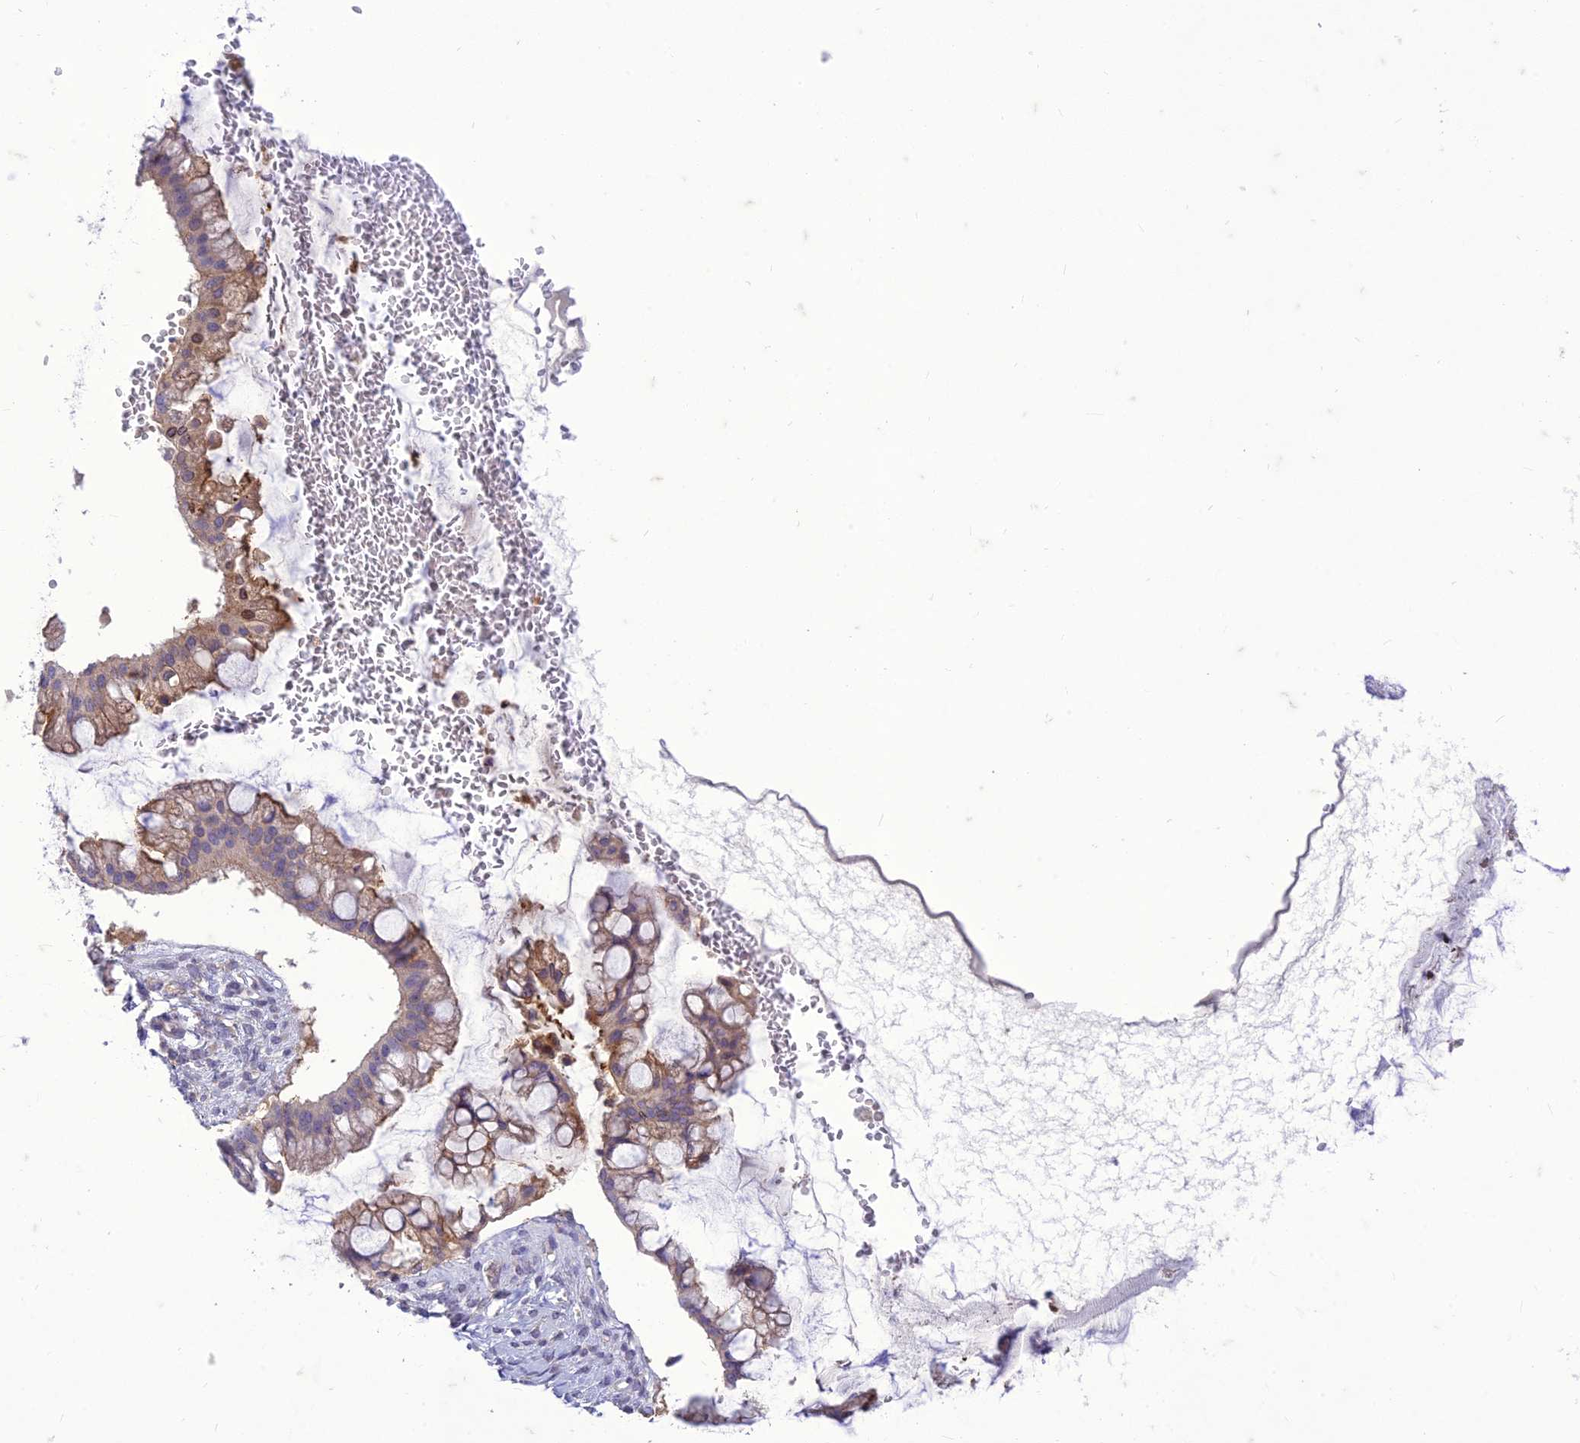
{"staining": {"intensity": "moderate", "quantity": "<25%", "location": "cytoplasmic/membranous"}, "tissue": "ovarian cancer", "cell_type": "Tumor cells", "image_type": "cancer", "snomed": [{"axis": "morphology", "description": "Cystadenocarcinoma, mucinous, NOS"}, {"axis": "topography", "description": "Ovary"}], "caption": "Immunohistochemistry (DAB (3,3'-diaminobenzidine)) staining of human ovarian mucinous cystadenocarcinoma shows moderate cytoplasmic/membranous protein positivity in about <25% of tumor cells. Nuclei are stained in blue.", "gene": "ITGAE", "patient": {"sex": "female", "age": 73}}